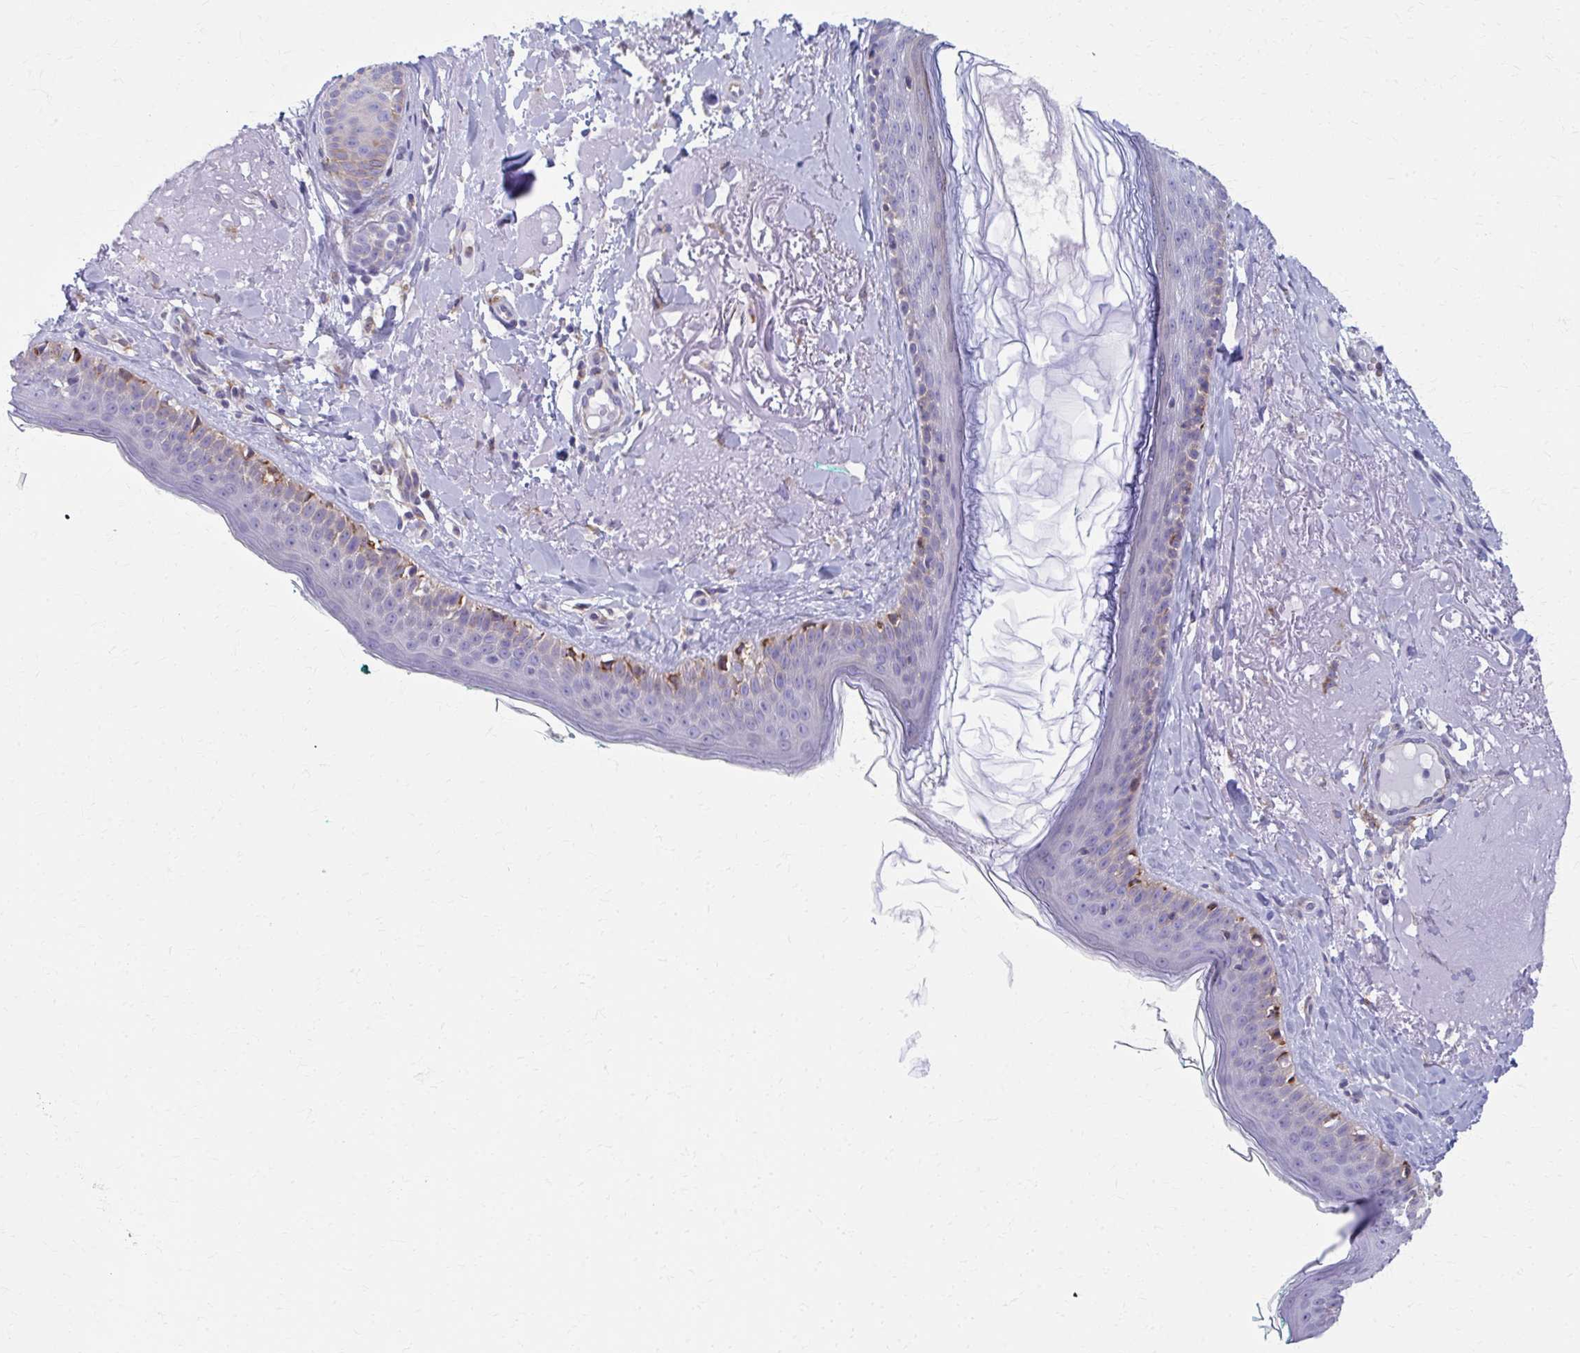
{"staining": {"intensity": "weak", "quantity": "25%-75%", "location": "cytoplasmic/membranous"}, "tissue": "skin", "cell_type": "Fibroblasts", "image_type": "normal", "snomed": [{"axis": "morphology", "description": "Normal tissue, NOS"}, {"axis": "topography", "description": "Skin"}], "caption": "High-power microscopy captured an immunohistochemistry image of unremarkable skin, revealing weak cytoplasmic/membranous expression in approximately 25%-75% of fibroblasts.", "gene": "SPATS2L", "patient": {"sex": "male", "age": 73}}